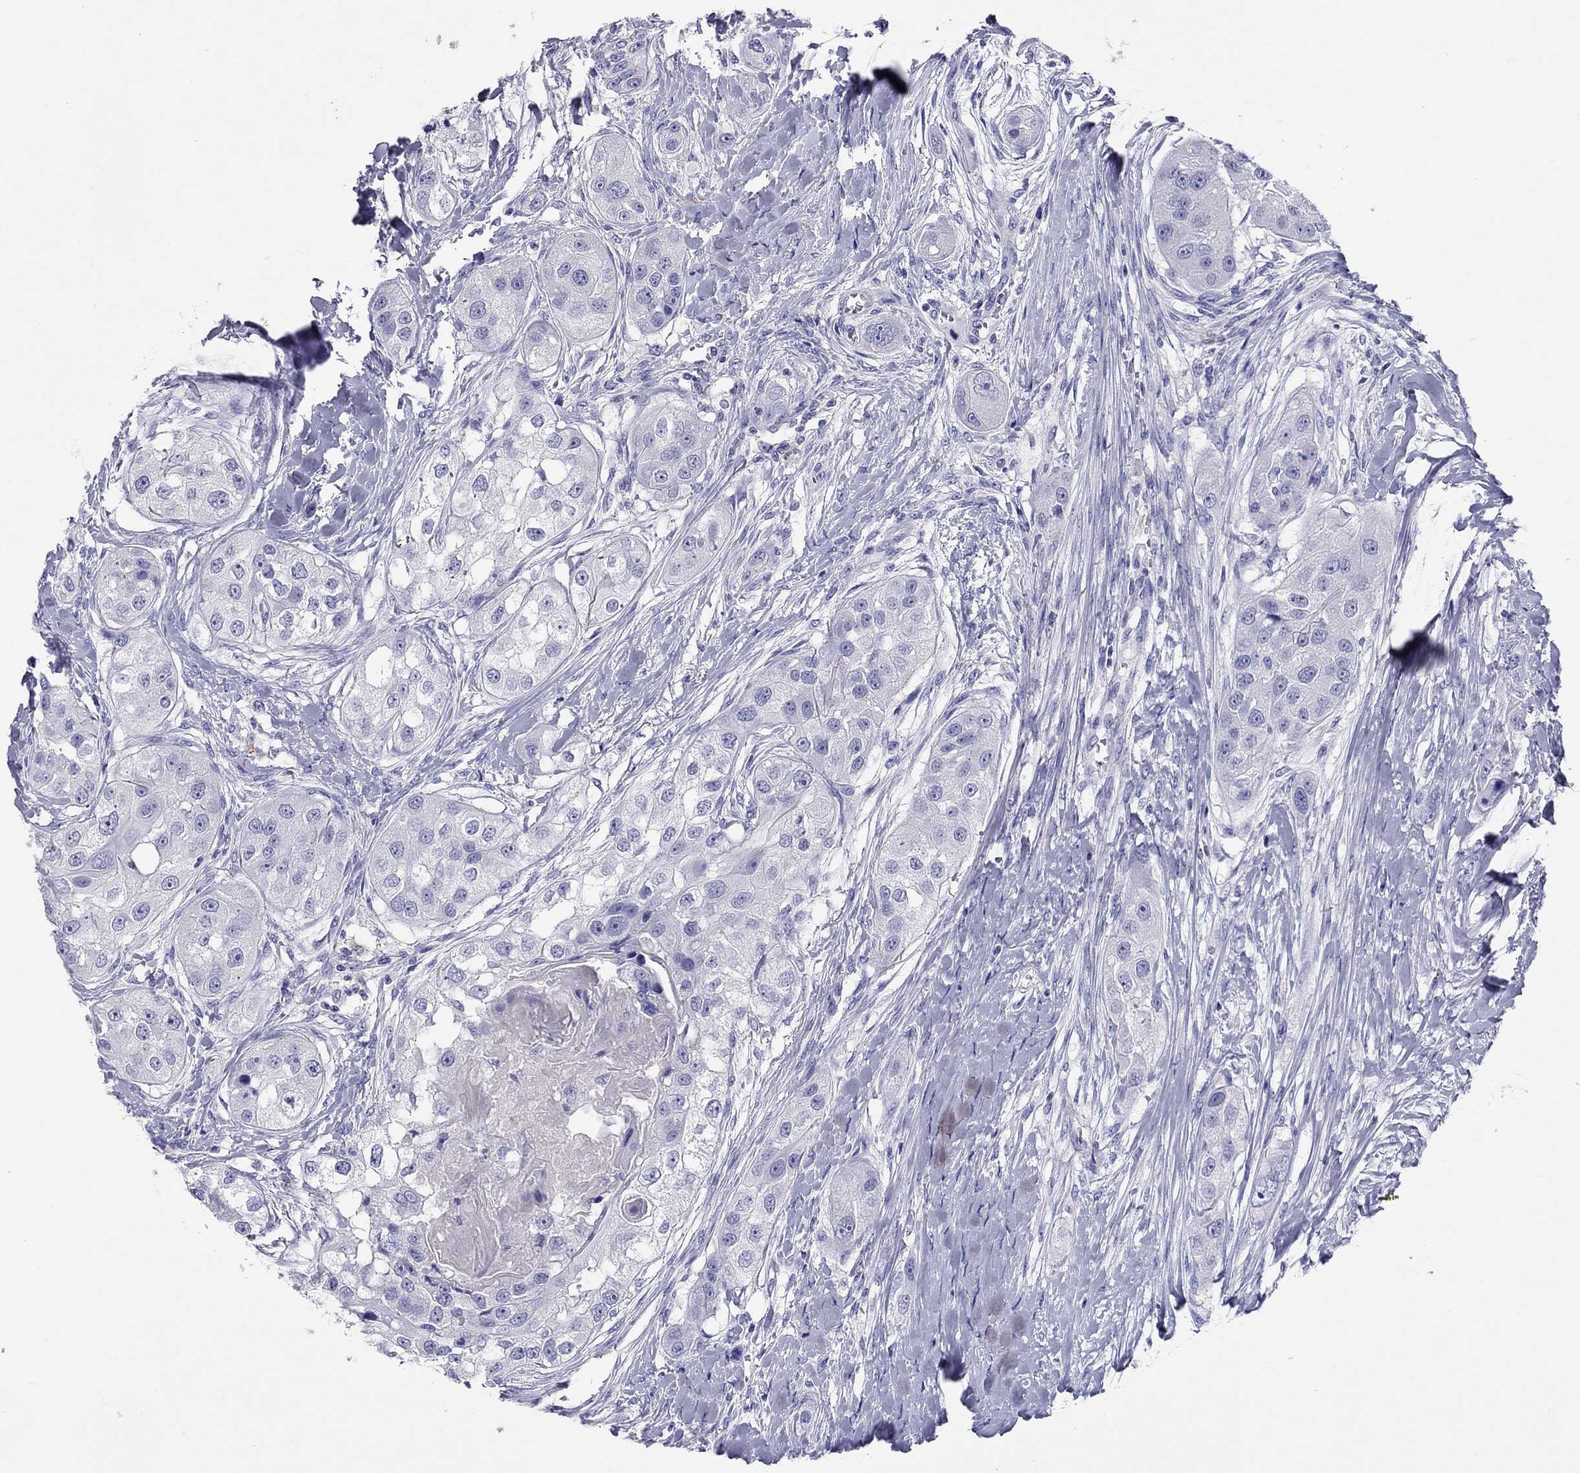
{"staining": {"intensity": "negative", "quantity": "none", "location": "none"}, "tissue": "head and neck cancer", "cell_type": "Tumor cells", "image_type": "cancer", "snomed": [{"axis": "morphology", "description": "Normal tissue, NOS"}, {"axis": "morphology", "description": "Squamous cell carcinoma, NOS"}, {"axis": "topography", "description": "Skeletal muscle"}, {"axis": "topography", "description": "Head-Neck"}], "caption": "A micrograph of head and neck cancer stained for a protein reveals no brown staining in tumor cells.", "gene": "CALHM1", "patient": {"sex": "male", "age": 51}}